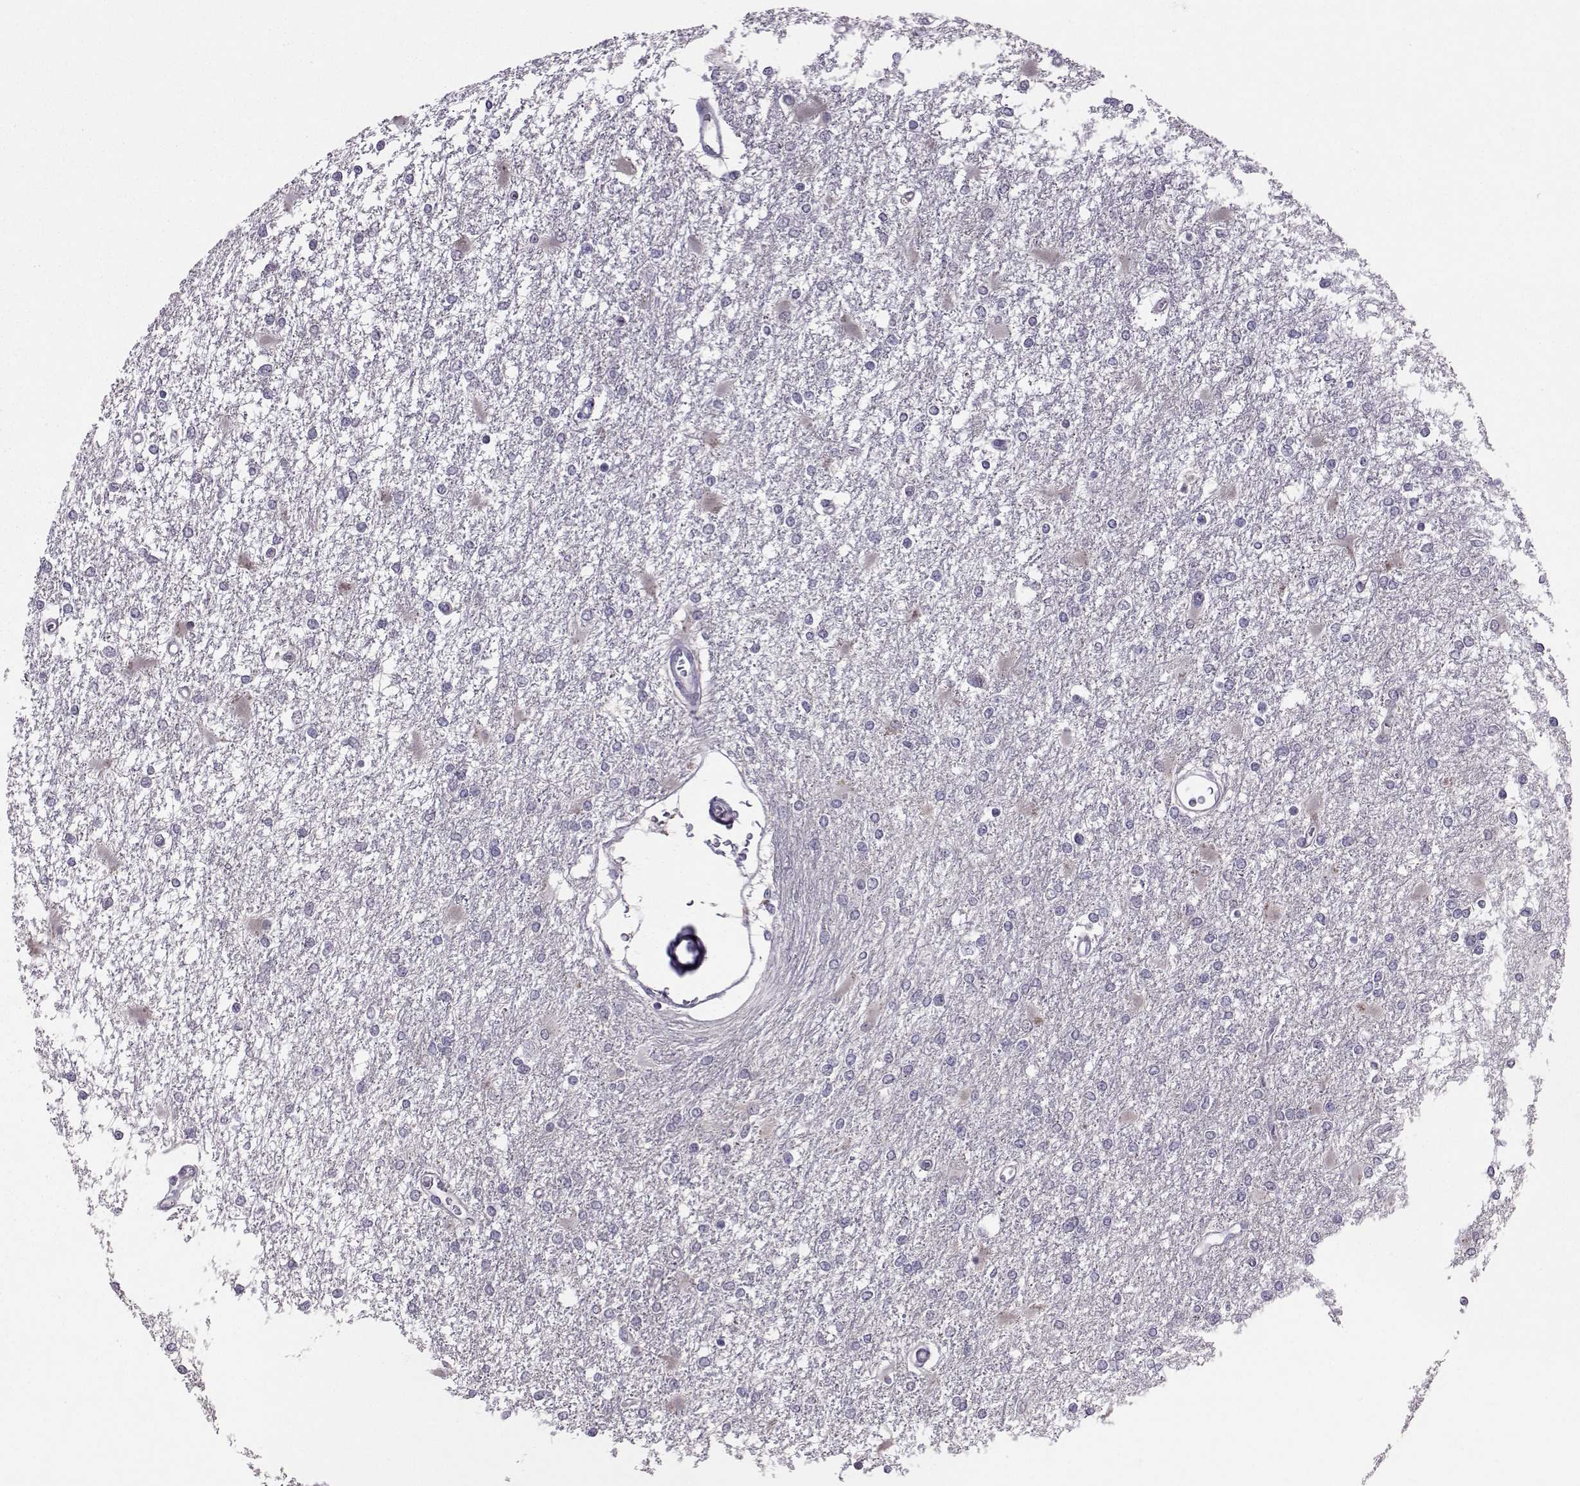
{"staining": {"intensity": "negative", "quantity": "none", "location": "none"}, "tissue": "glioma", "cell_type": "Tumor cells", "image_type": "cancer", "snomed": [{"axis": "morphology", "description": "Glioma, malignant, High grade"}, {"axis": "topography", "description": "Cerebral cortex"}], "caption": "This is an immunohistochemistry (IHC) histopathology image of human glioma. There is no staining in tumor cells.", "gene": "ASRGL1", "patient": {"sex": "male", "age": 79}}